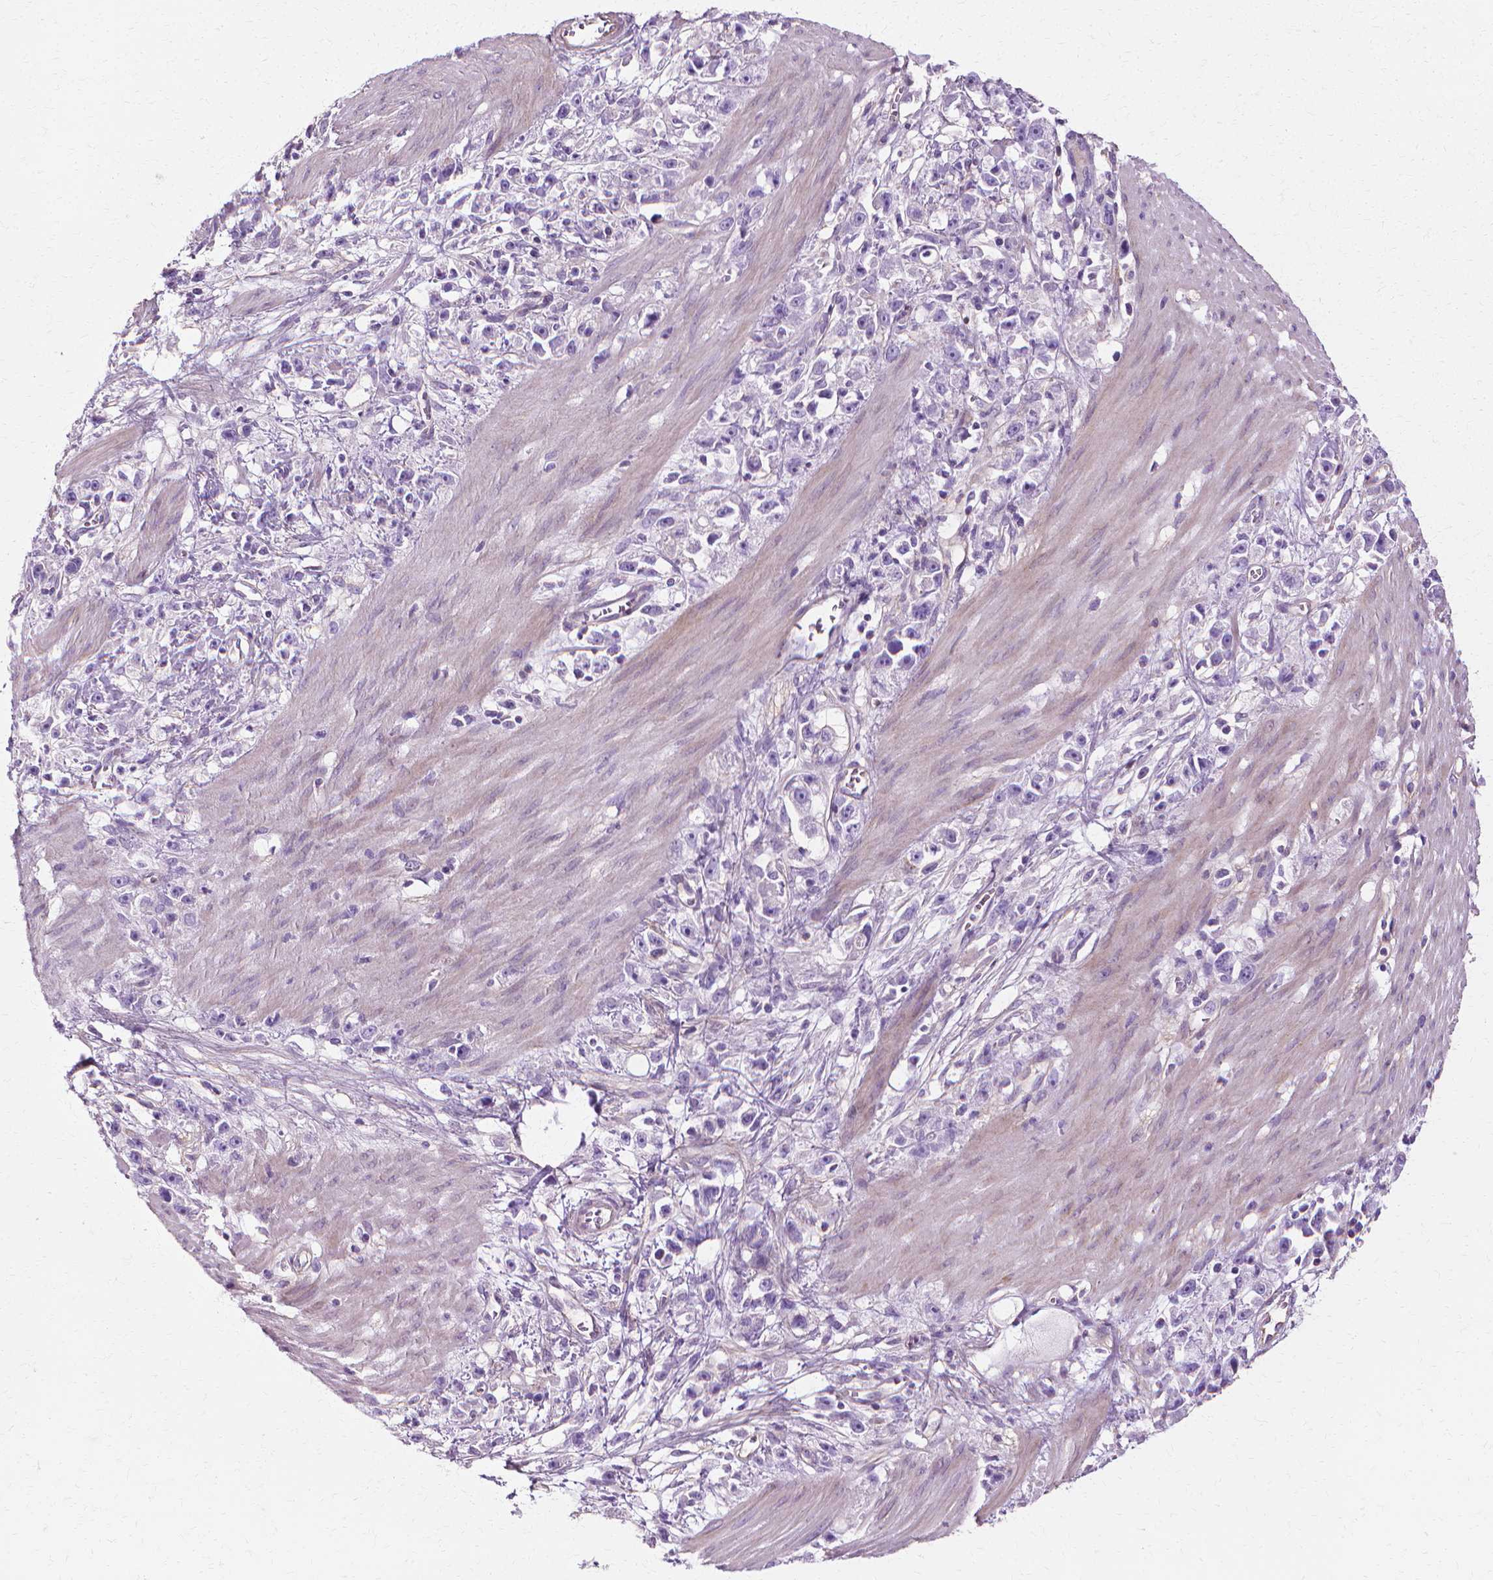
{"staining": {"intensity": "negative", "quantity": "none", "location": "none"}, "tissue": "stomach cancer", "cell_type": "Tumor cells", "image_type": "cancer", "snomed": [{"axis": "morphology", "description": "Adenocarcinoma, NOS"}, {"axis": "topography", "description": "Stomach"}], "caption": "Photomicrograph shows no significant protein positivity in tumor cells of adenocarcinoma (stomach). (Brightfield microscopy of DAB (3,3'-diaminobenzidine) immunohistochemistry (IHC) at high magnification).", "gene": "CFAP157", "patient": {"sex": "female", "age": 59}}